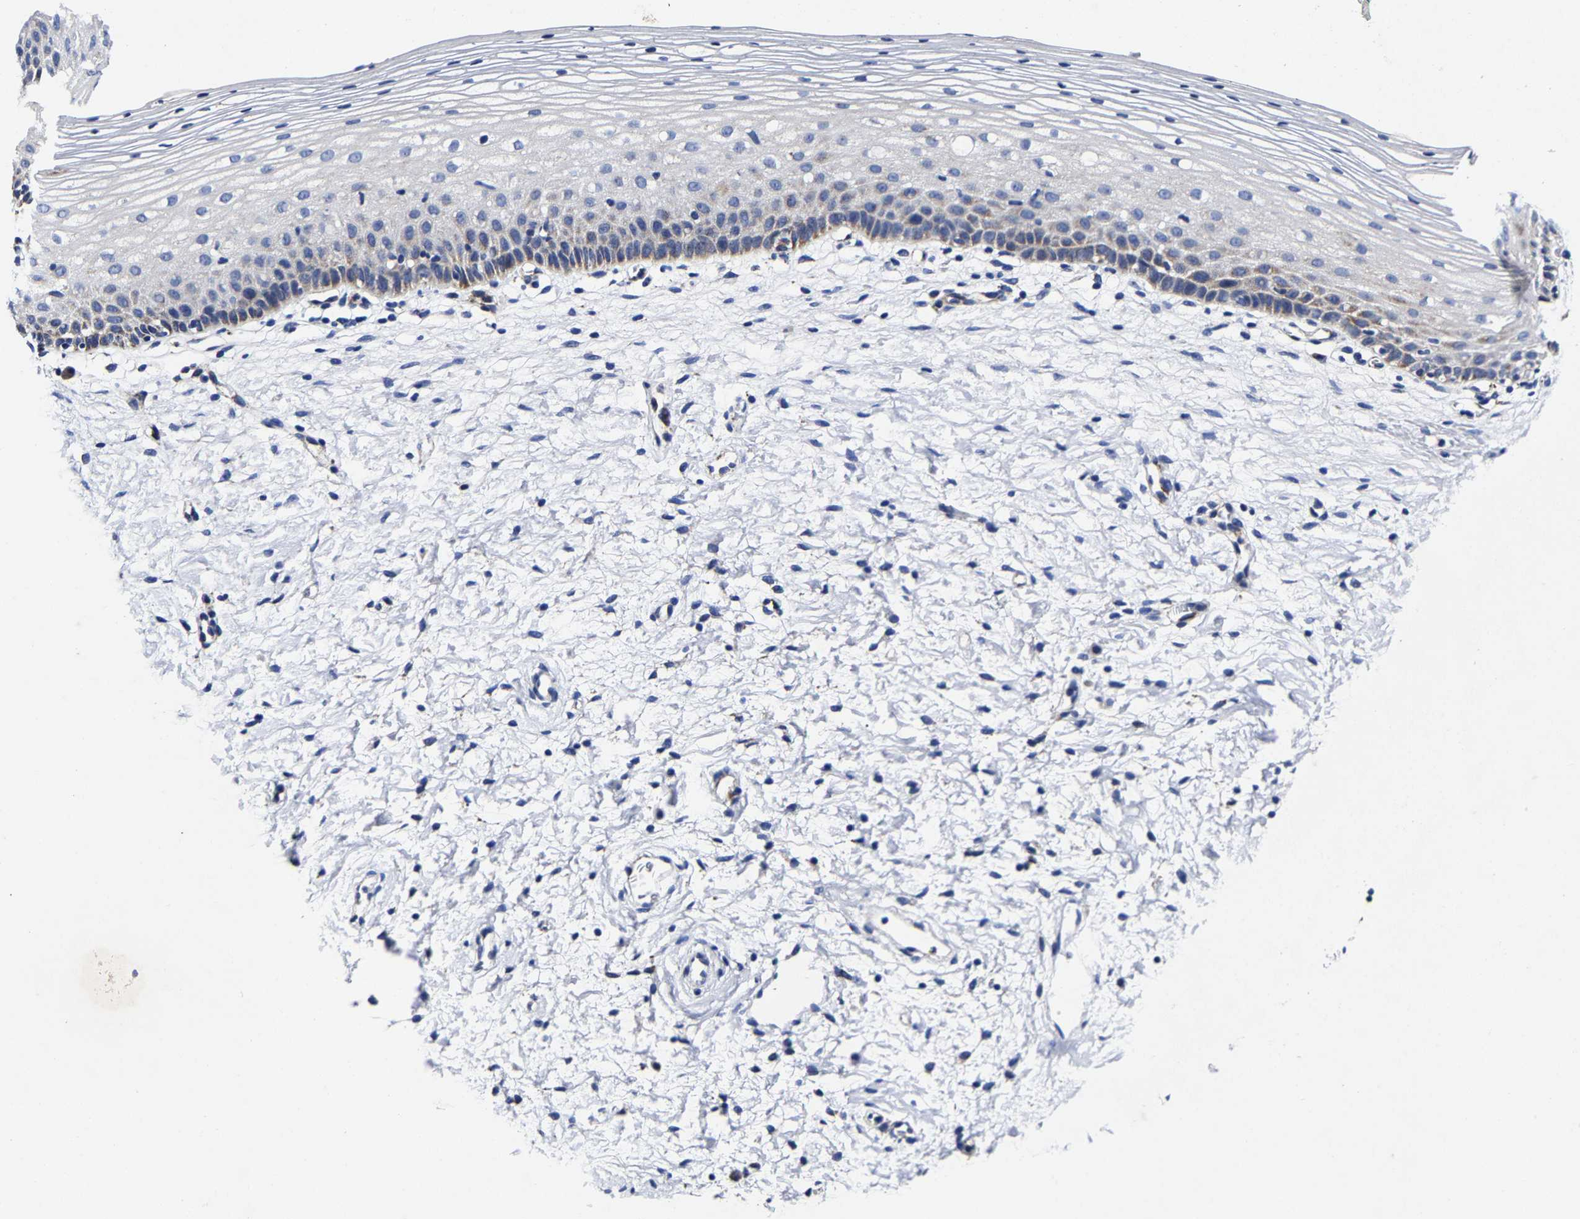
{"staining": {"intensity": "negative", "quantity": "none", "location": "none"}, "tissue": "cervix", "cell_type": "Glandular cells", "image_type": "normal", "snomed": [{"axis": "morphology", "description": "Normal tissue, NOS"}, {"axis": "topography", "description": "Cervix"}], "caption": "High magnification brightfield microscopy of normal cervix stained with DAB (3,3'-diaminobenzidine) (brown) and counterstained with hematoxylin (blue): glandular cells show no significant positivity. (Brightfield microscopy of DAB (3,3'-diaminobenzidine) immunohistochemistry (IHC) at high magnification).", "gene": "AASS", "patient": {"sex": "female", "age": 72}}